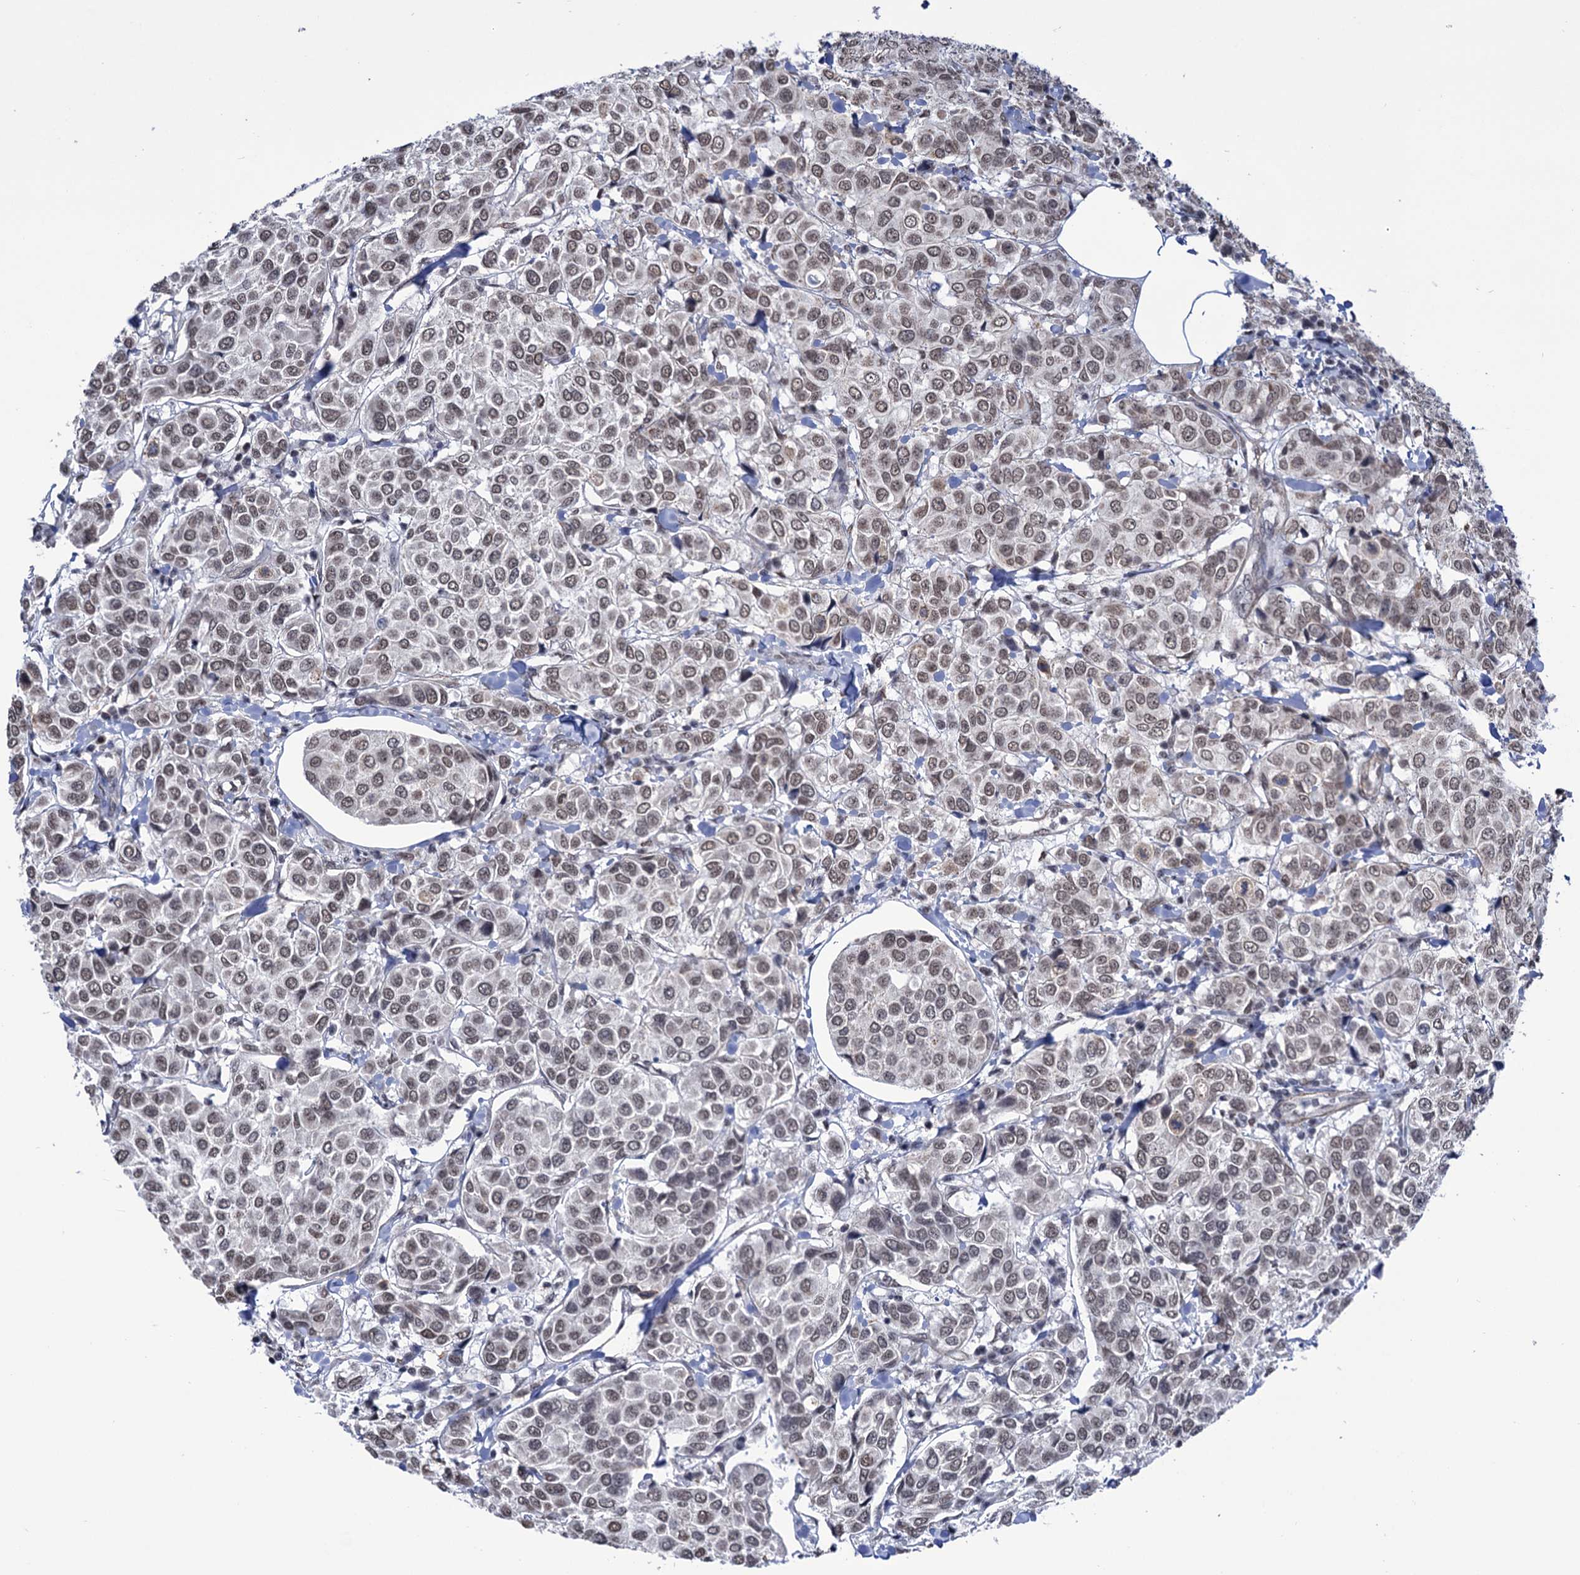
{"staining": {"intensity": "moderate", "quantity": ">75%", "location": "nuclear"}, "tissue": "breast cancer", "cell_type": "Tumor cells", "image_type": "cancer", "snomed": [{"axis": "morphology", "description": "Duct carcinoma"}, {"axis": "topography", "description": "Breast"}], "caption": "An image of breast intraductal carcinoma stained for a protein displays moderate nuclear brown staining in tumor cells.", "gene": "ABHD10", "patient": {"sex": "female", "age": 55}}